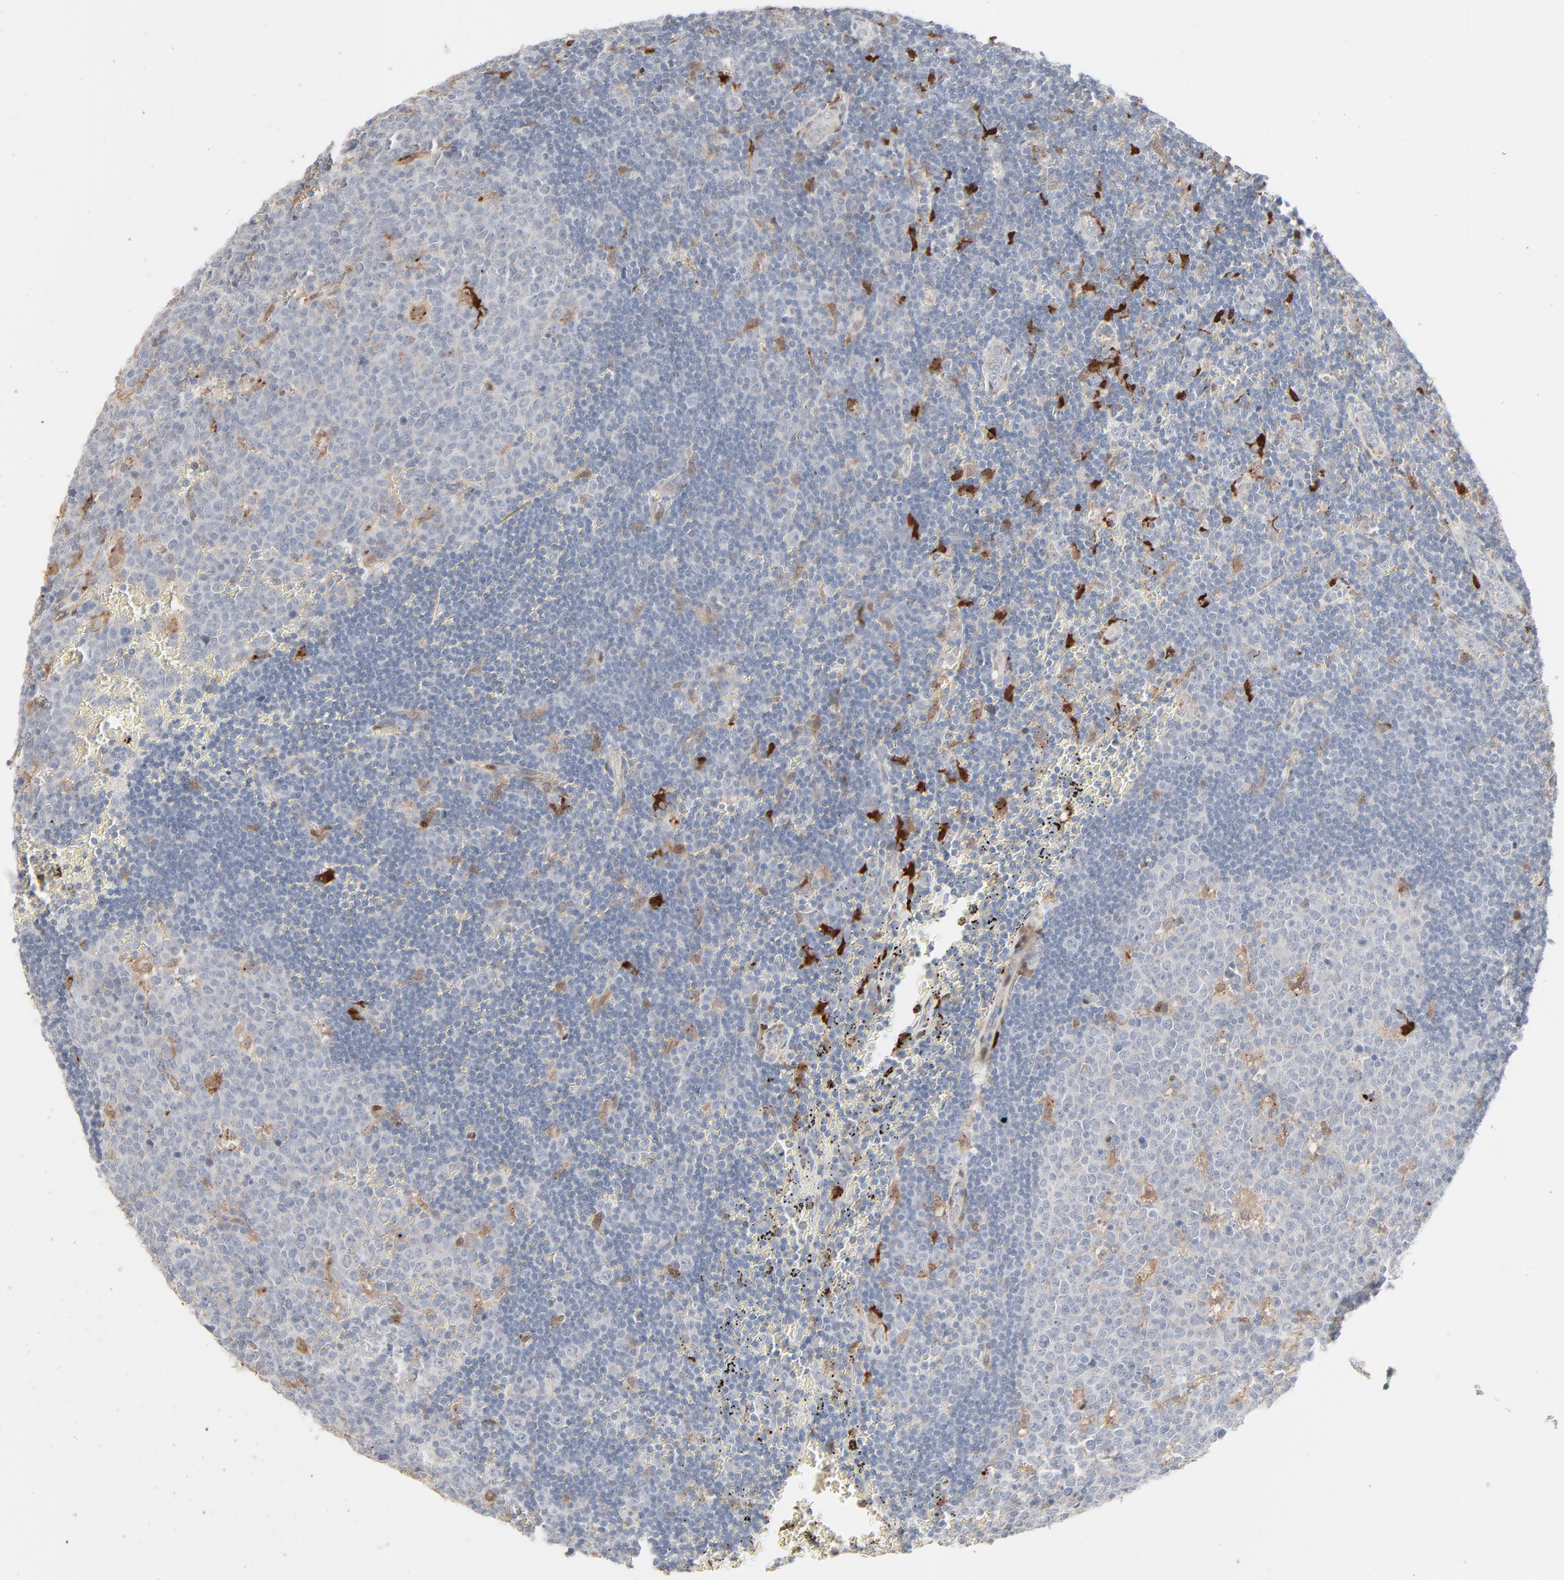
{"staining": {"intensity": "negative", "quantity": "none", "location": "none"}, "tissue": "lymph node", "cell_type": "Germinal center cells", "image_type": "normal", "snomed": [{"axis": "morphology", "description": "Normal tissue, NOS"}, {"axis": "topography", "description": "Lymph node"}, {"axis": "topography", "description": "Salivary gland"}], "caption": "The image exhibits no significant expression in germinal center cells of lymph node. The staining was performed using DAB (3,3'-diaminobenzidine) to visualize the protein expression in brown, while the nuclei were stained in blue with hematoxylin (Magnification: 20x).", "gene": "LGALS2", "patient": {"sex": "male", "age": 8}}